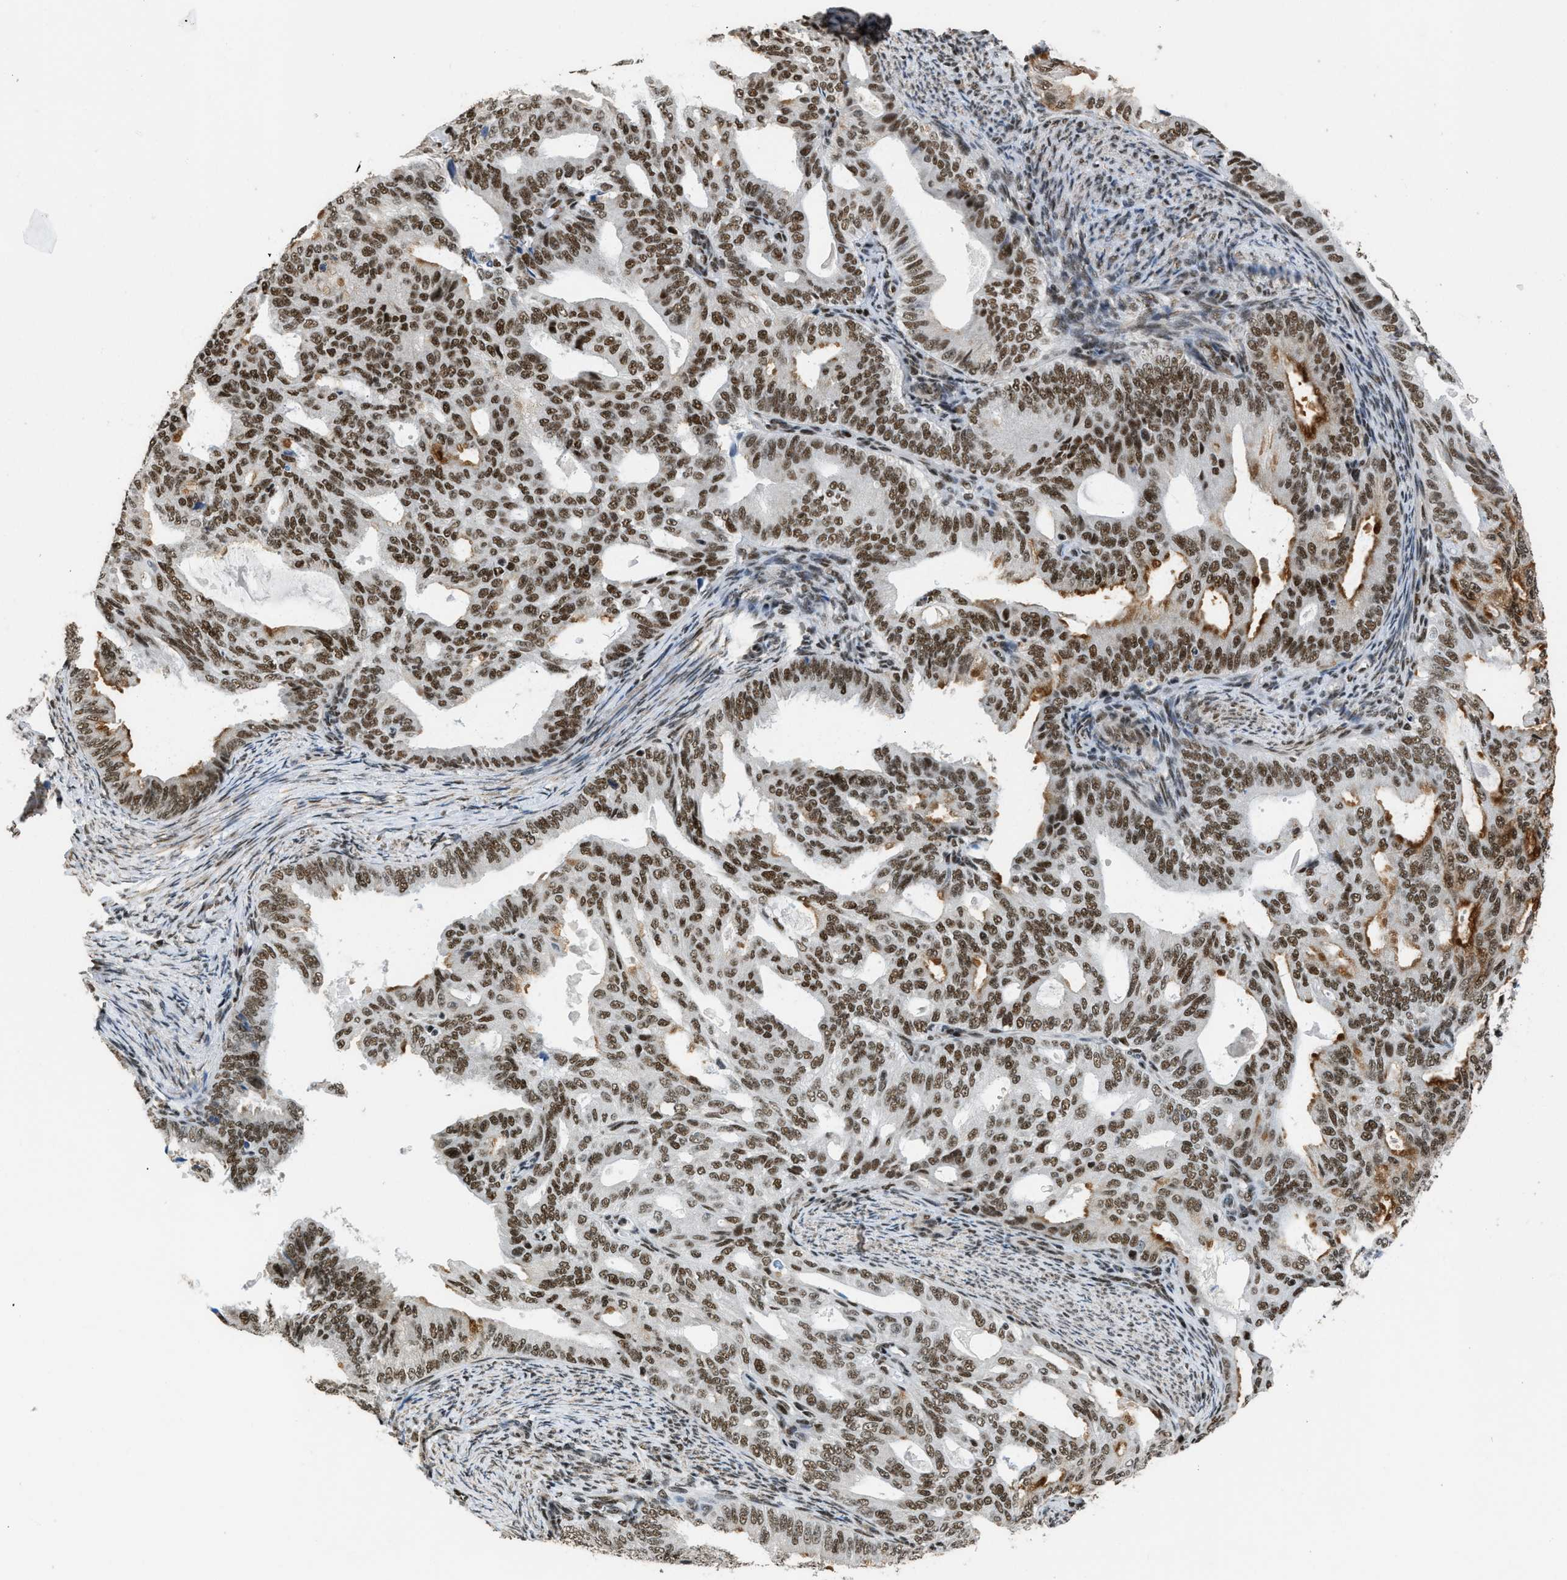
{"staining": {"intensity": "strong", "quantity": ">75%", "location": "cytoplasmic/membranous,nuclear"}, "tissue": "endometrial cancer", "cell_type": "Tumor cells", "image_type": "cancer", "snomed": [{"axis": "morphology", "description": "Adenocarcinoma, NOS"}, {"axis": "topography", "description": "Endometrium"}], "caption": "The photomicrograph displays a brown stain indicating the presence of a protein in the cytoplasmic/membranous and nuclear of tumor cells in endometrial cancer. Nuclei are stained in blue.", "gene": "SCAF4", "patient": {"sex": "female", "age": 58}}